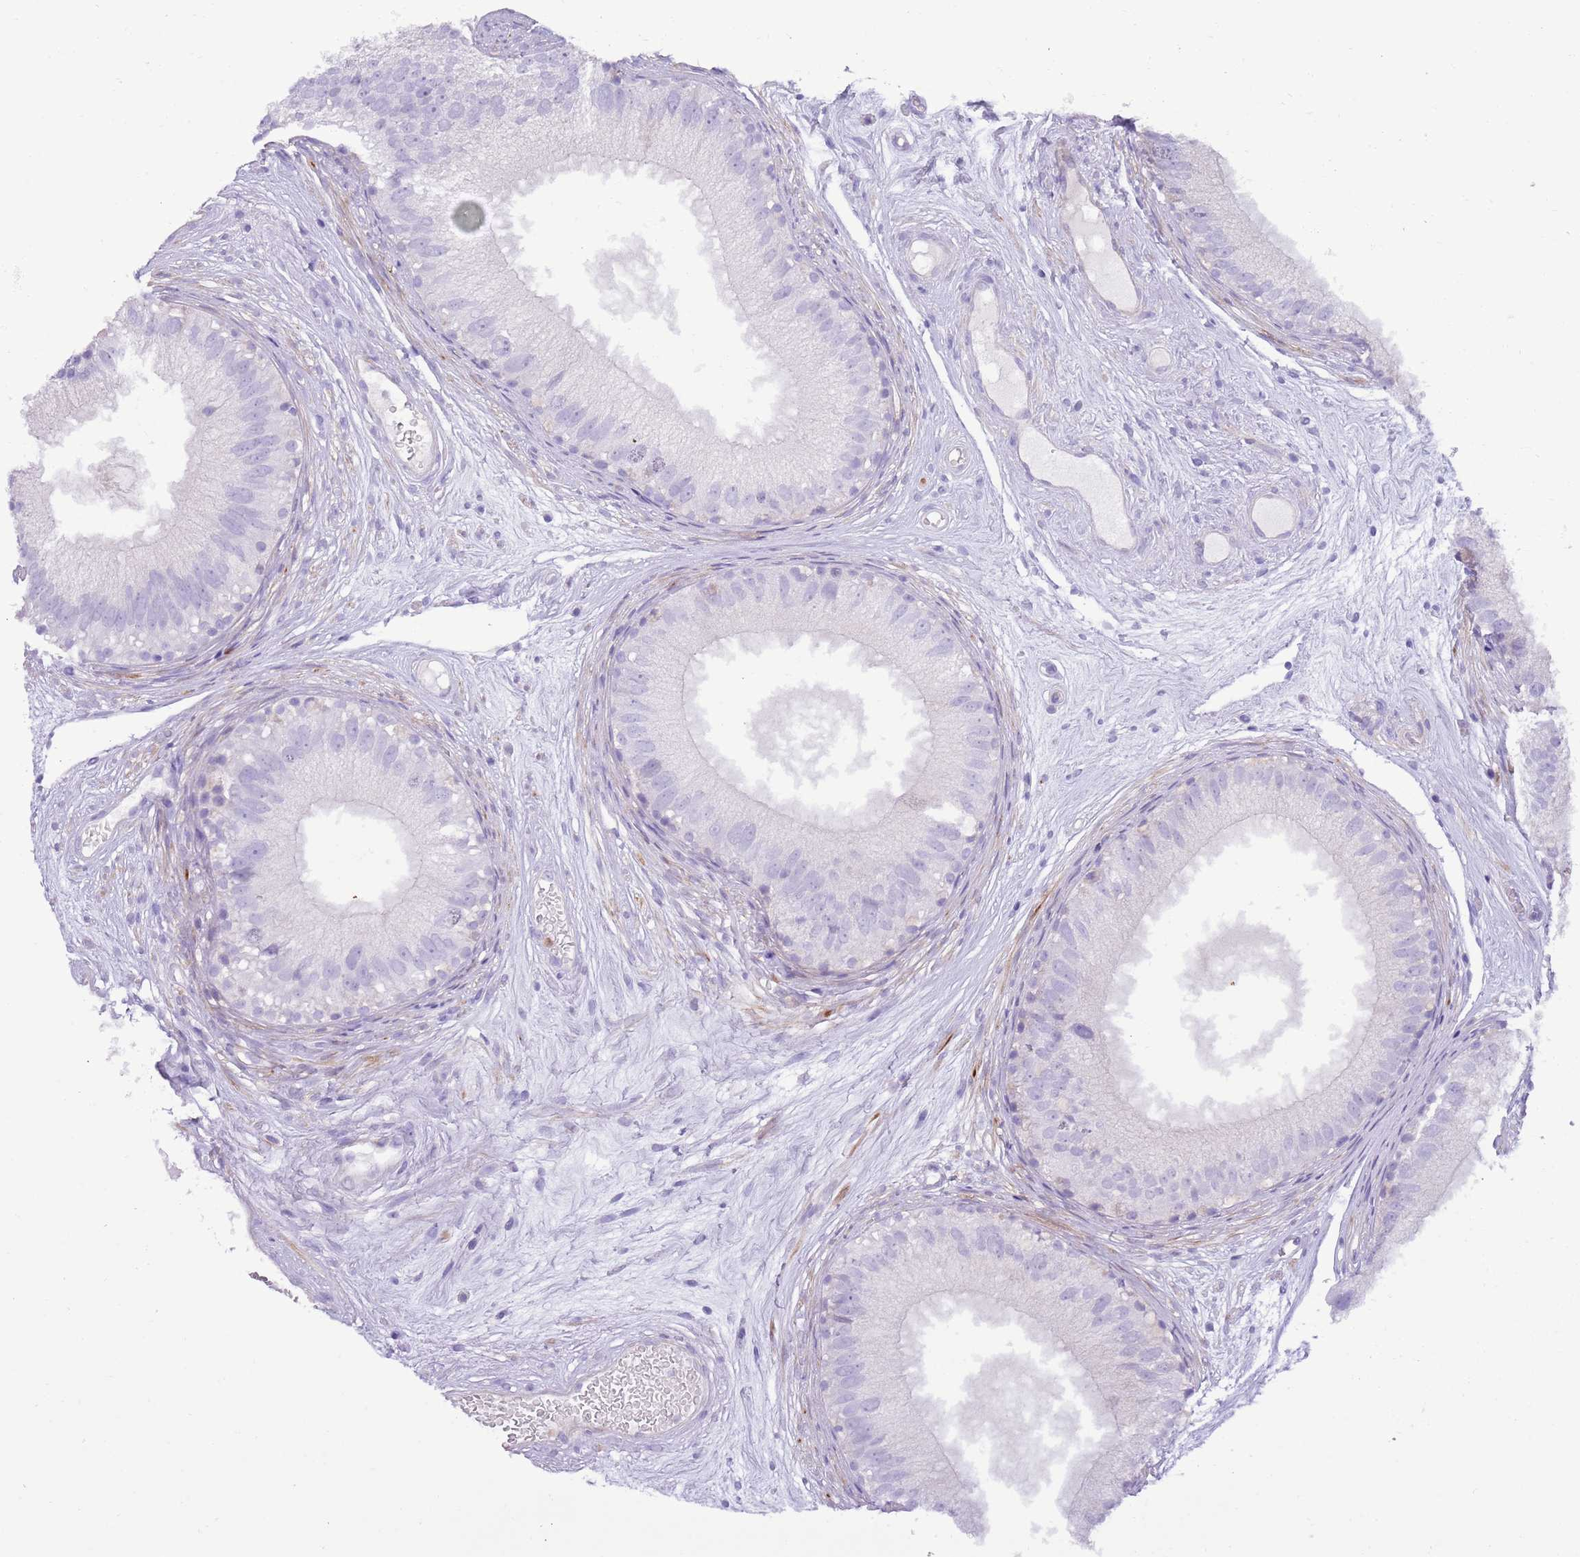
{"staining": {"intensity": "negative", "quantity": "none", "location": "none"}, "tissue": "epididymis", "cell_type": "Glandular cells", "image_type": "normal", "snomed": [{"axis": "morphology", "description": "Normal tissue, NOS"}, {"axis": "topography", "description": "Epididymis"}], "caption": "Immunohistochemistry of unremarkable human epididymis demonstrates no expression in glandular cells.", "gene": "OR6M1", "patient": {"sex": "male", "age": 77}}